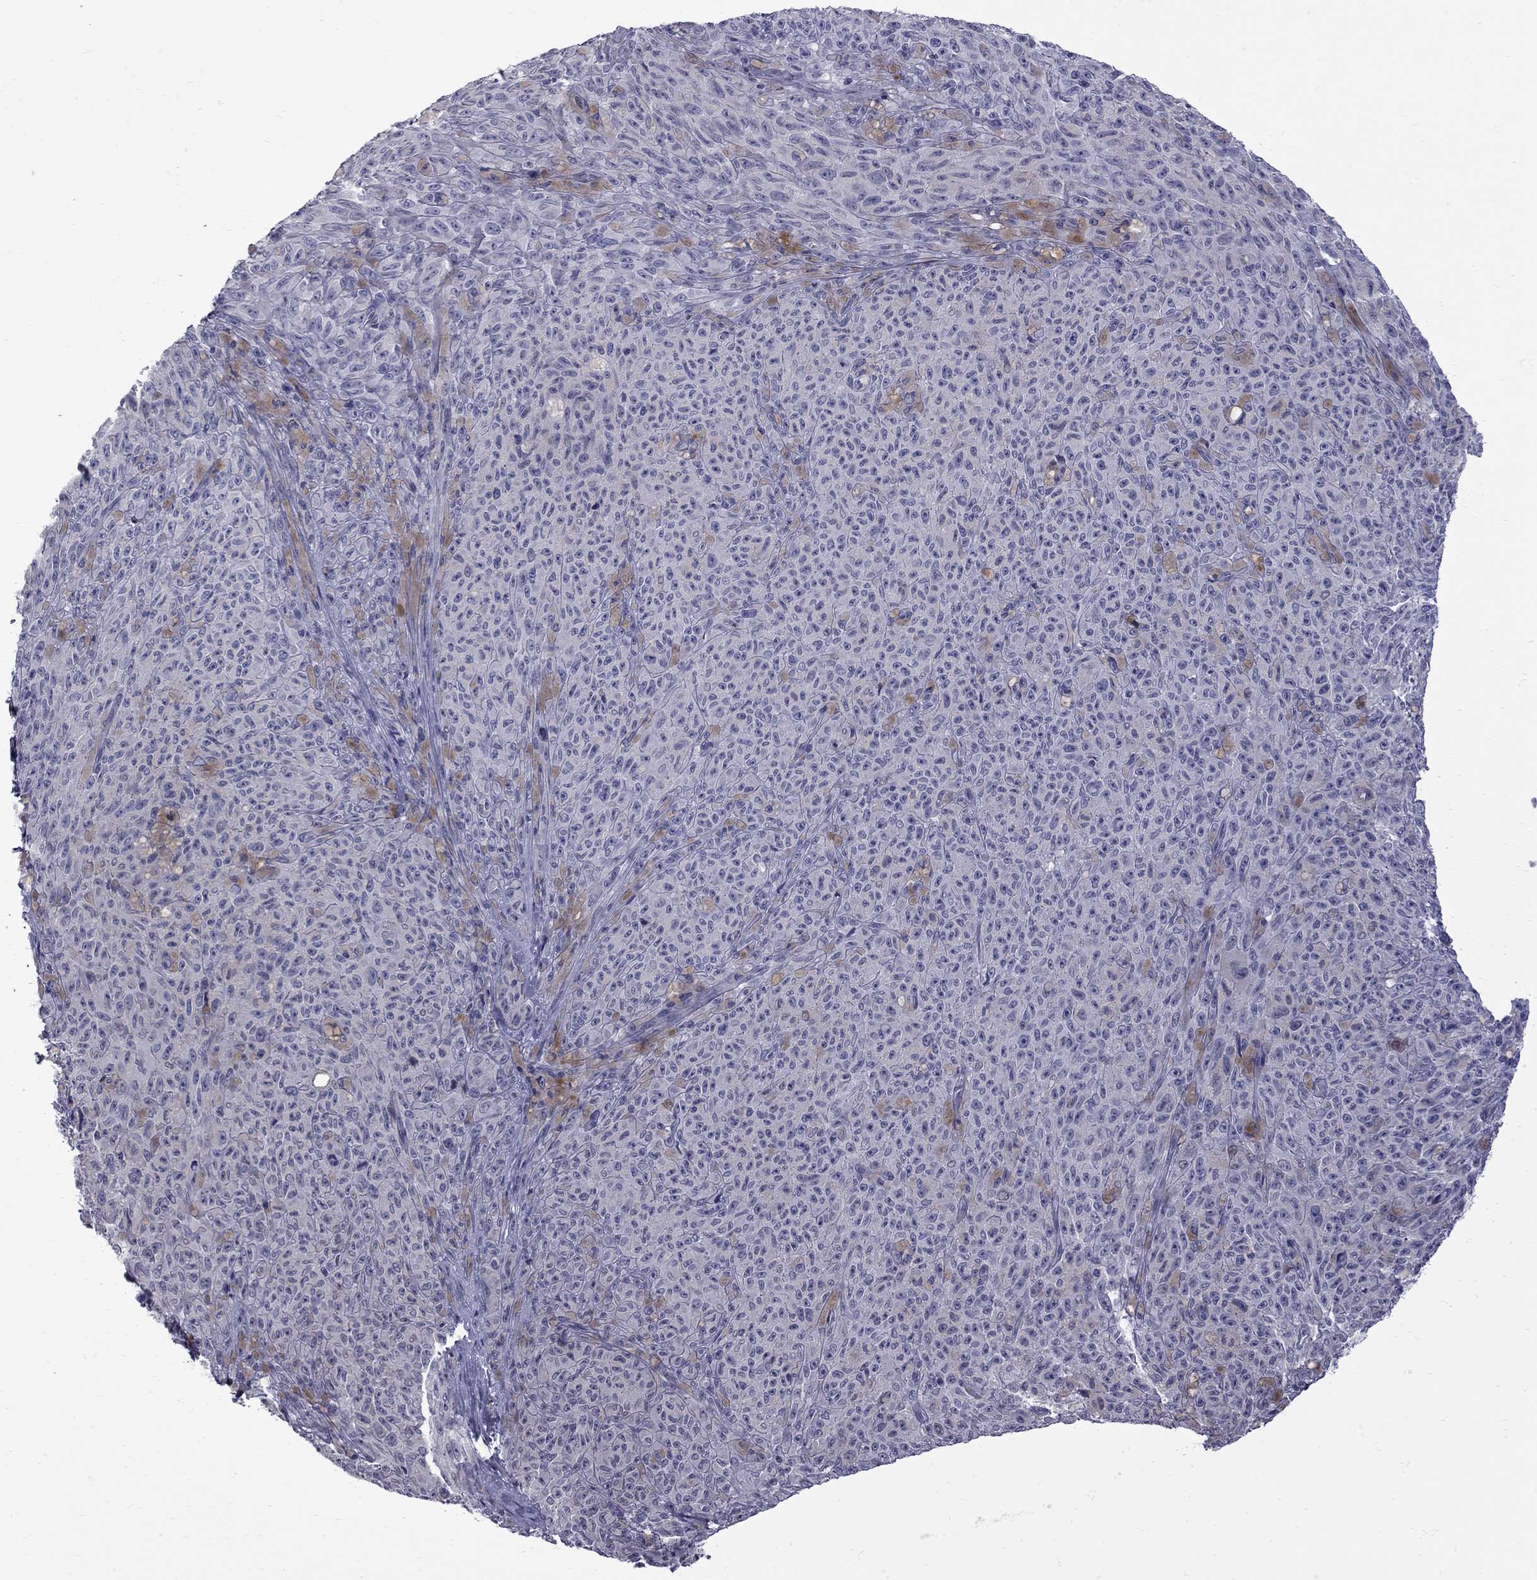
{"staining": {"intensity": "negative", "quantity": "none", "location": "none"}, "tissue": "melanoma", "cell_type": "Tumor cells", "image_type": "cancer", "snomed": [{"axis": "morphology", "description": "Malignant melanoma, NOS"}, {"axis": "topography", "description": "Skin"}], "caption": "Immunohistochemical staining of human melanoma demonstrates no significant staining in tumor cells. The staining is performed using DAB (3,3'-diaminobenzidine) brown chromogen with nuclei counter-stained in using hematoxylin.", "gene": "NRARP", "patient": {"sex": "female", "age": 82}}